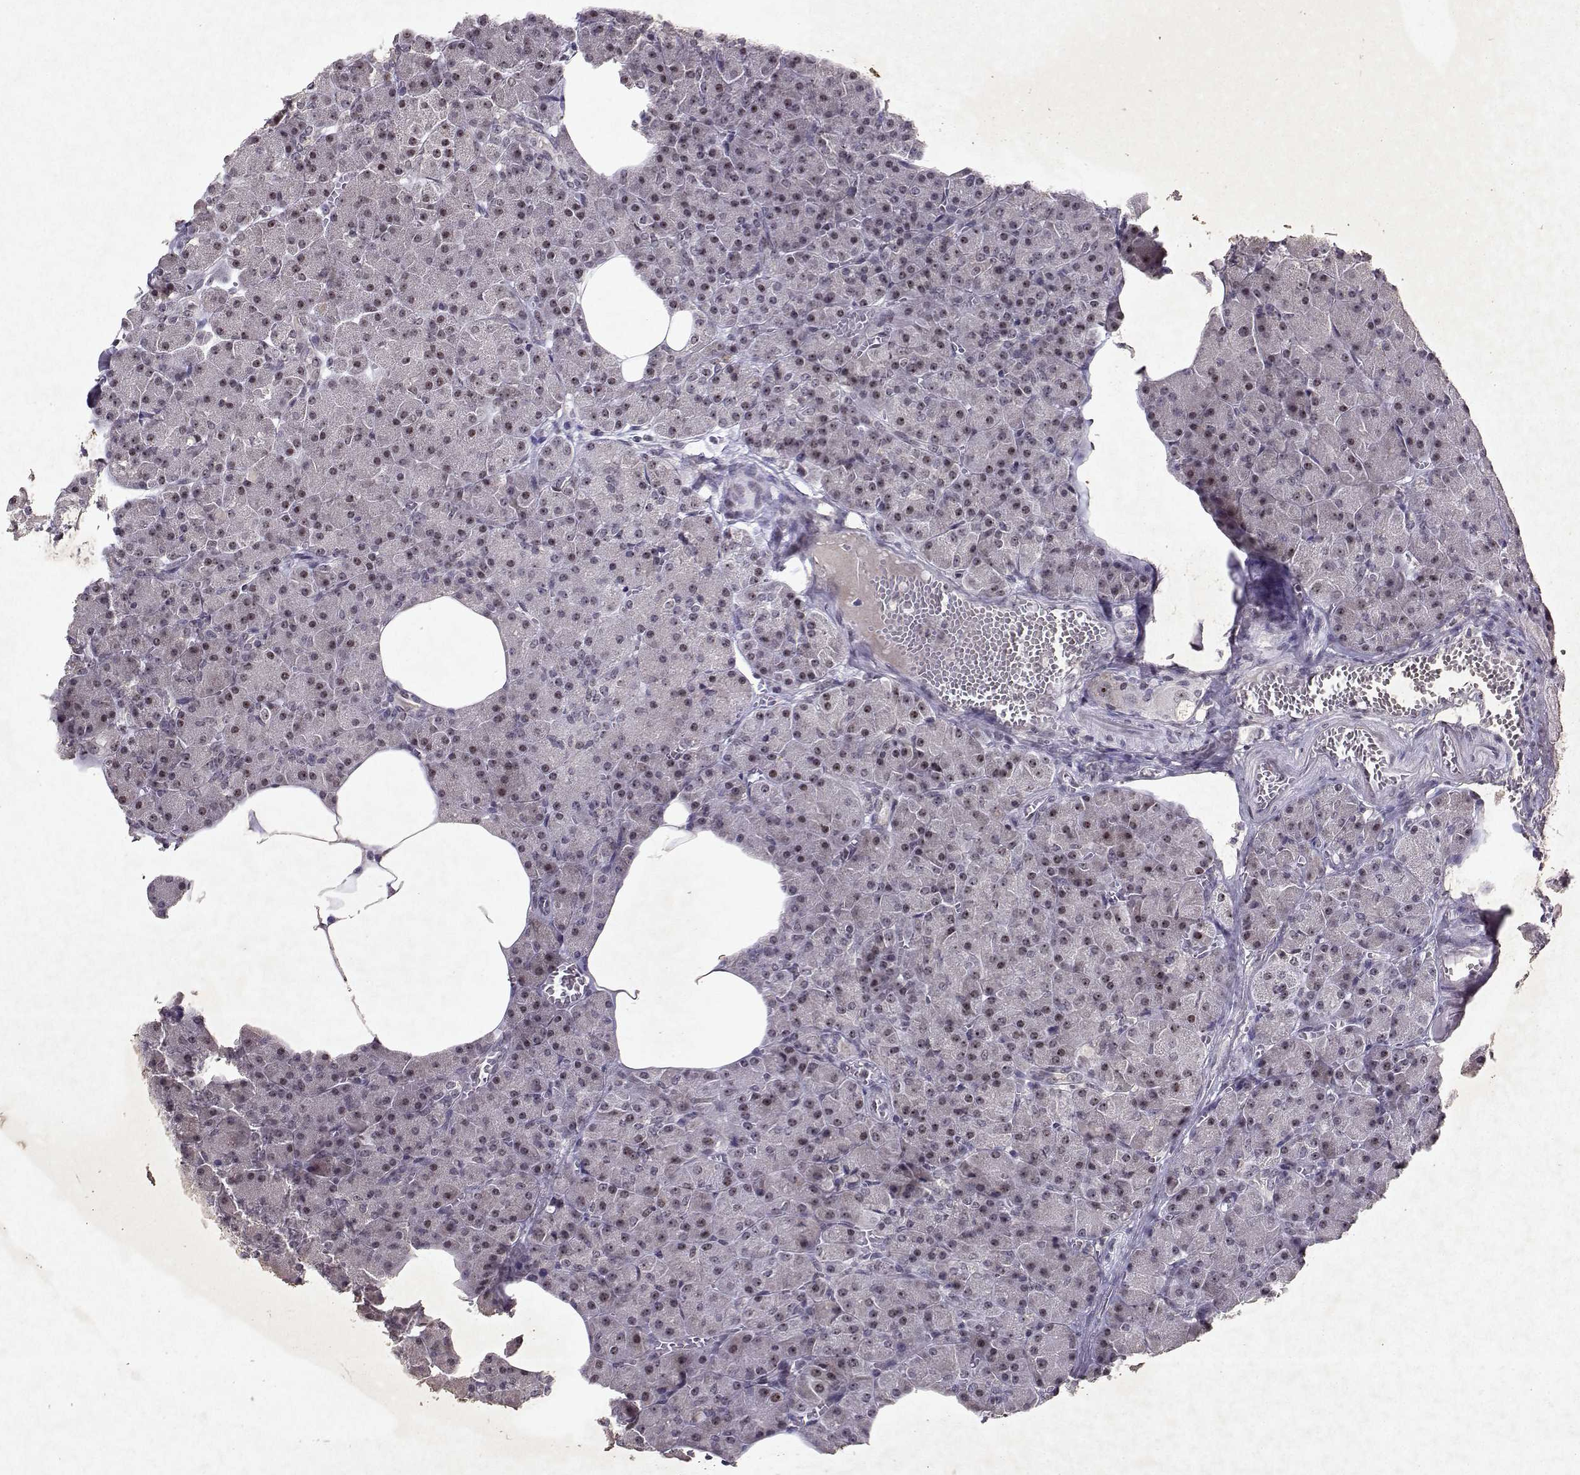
{"staining": {"intensity": "weak", "quantity": ">75%", "location": "nuclear"}, "tissue": "pancreas", "cell_type": "Exocrine glandular cells", "image_type": "normal", "snomed": [{"axis": "morphology", "description": "Normal tissue, NOS"}, {"axis": "topography", "description": "Pancreas"}], "caption": "Pancreas stained with DAB (3,3'-diaminobenzidine) IHC displays low levels of weak nuclear positivity in about >75% of exocrine glandular cells.", "gene": "DDX56", "patient": {"sex": "female", "age": 45}}